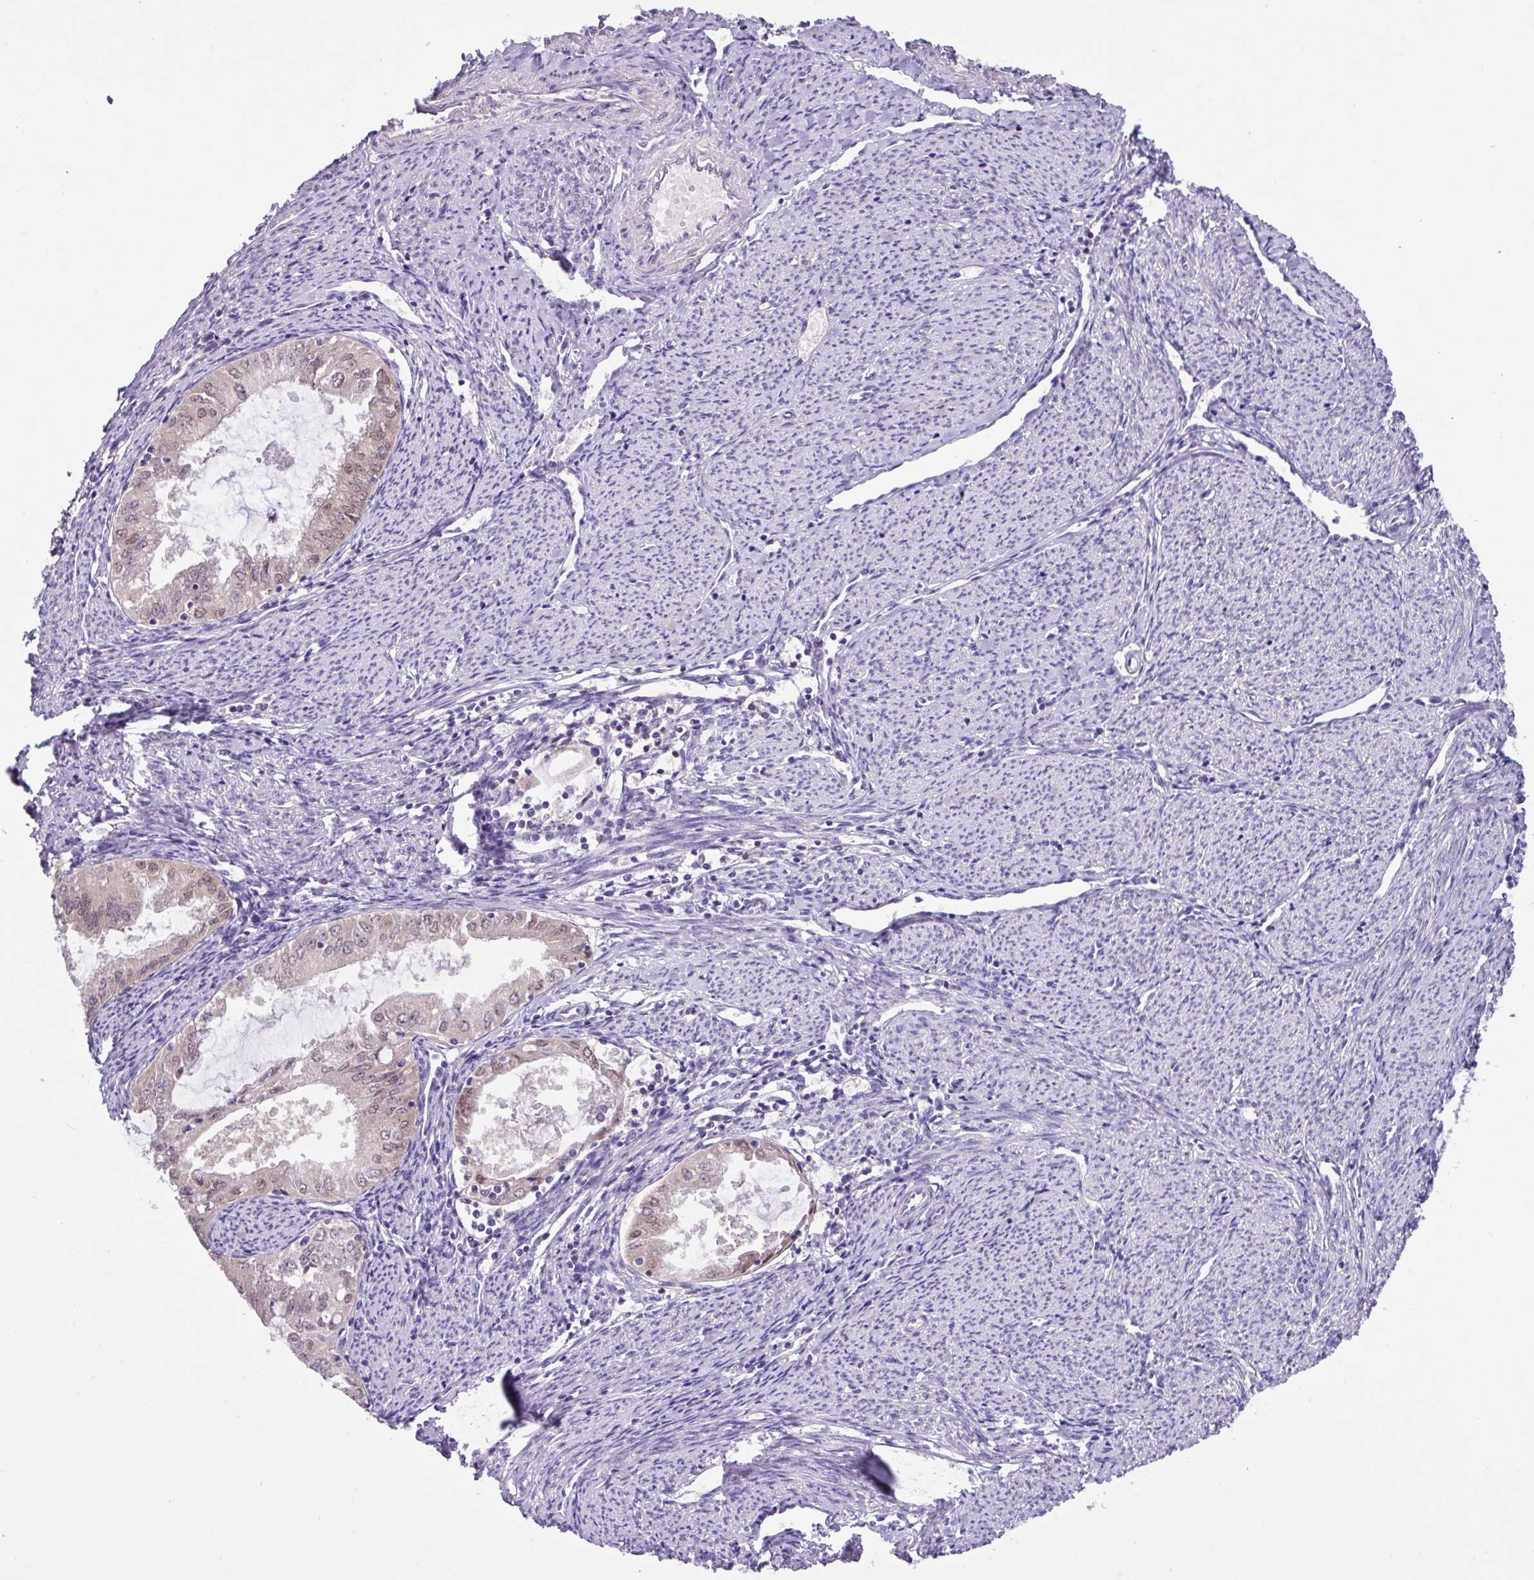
{"staining": {"intensity": "moderate", "quantity": "25%-75%", "location": "nuclear"}, "tissue": "endometrial cancer", "cell_type": "Tumor cells", "image_type": "cancer", "snomed": [{"axis": "morphology", "description": "Adenocarcinoma, NOS"}, {"axis": "topography", "description": "Endometrium"}], "caption": "The micrograph reveals a brown stain indicating the presence of a protein in the nuclear of tumor cells in endometrial cancer (adenocarcinoma).", "gene": "PAX8", "patient": {"sex": "female", "age": 70}}